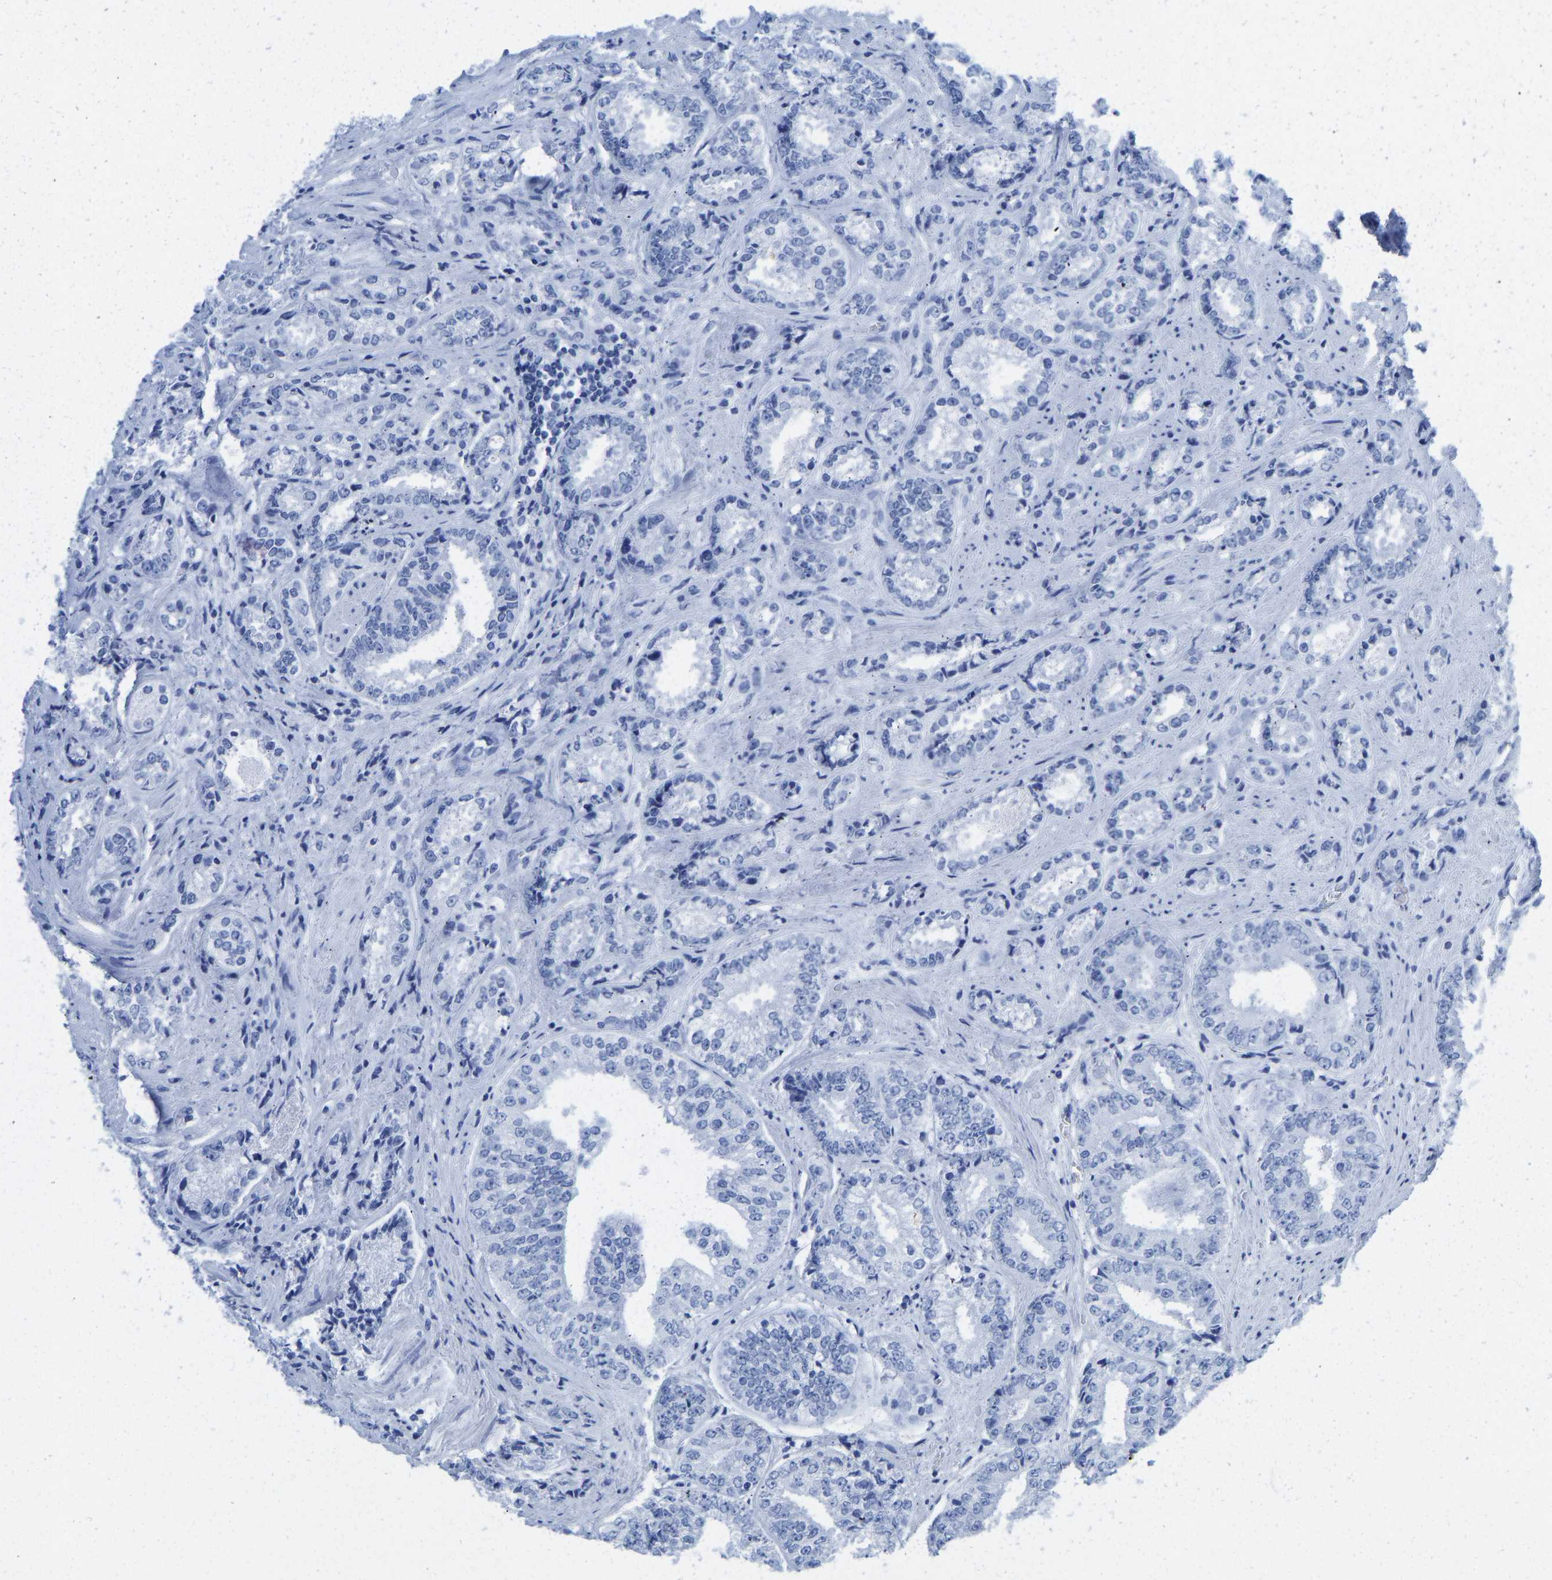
{"staining": {"intensity": "negative", "quantity": "none", "location": "none"}, "tissue": "prostate cancer", "cell_type": "Tumor cells", "image_type": "cancer", "snomed": [{"axis": "morphology", "description": "Adenocarcinoma, High grade"}, {"axis": "topography", "description": "Prostate"}], "caption": "Immunohistochemical staining of human high-grade adenocarcinoma (prostate) demonstrates no significant expression in tumor cells.", "gene": "ELMO2", "patient": {"sex": "male", "age": 61}}